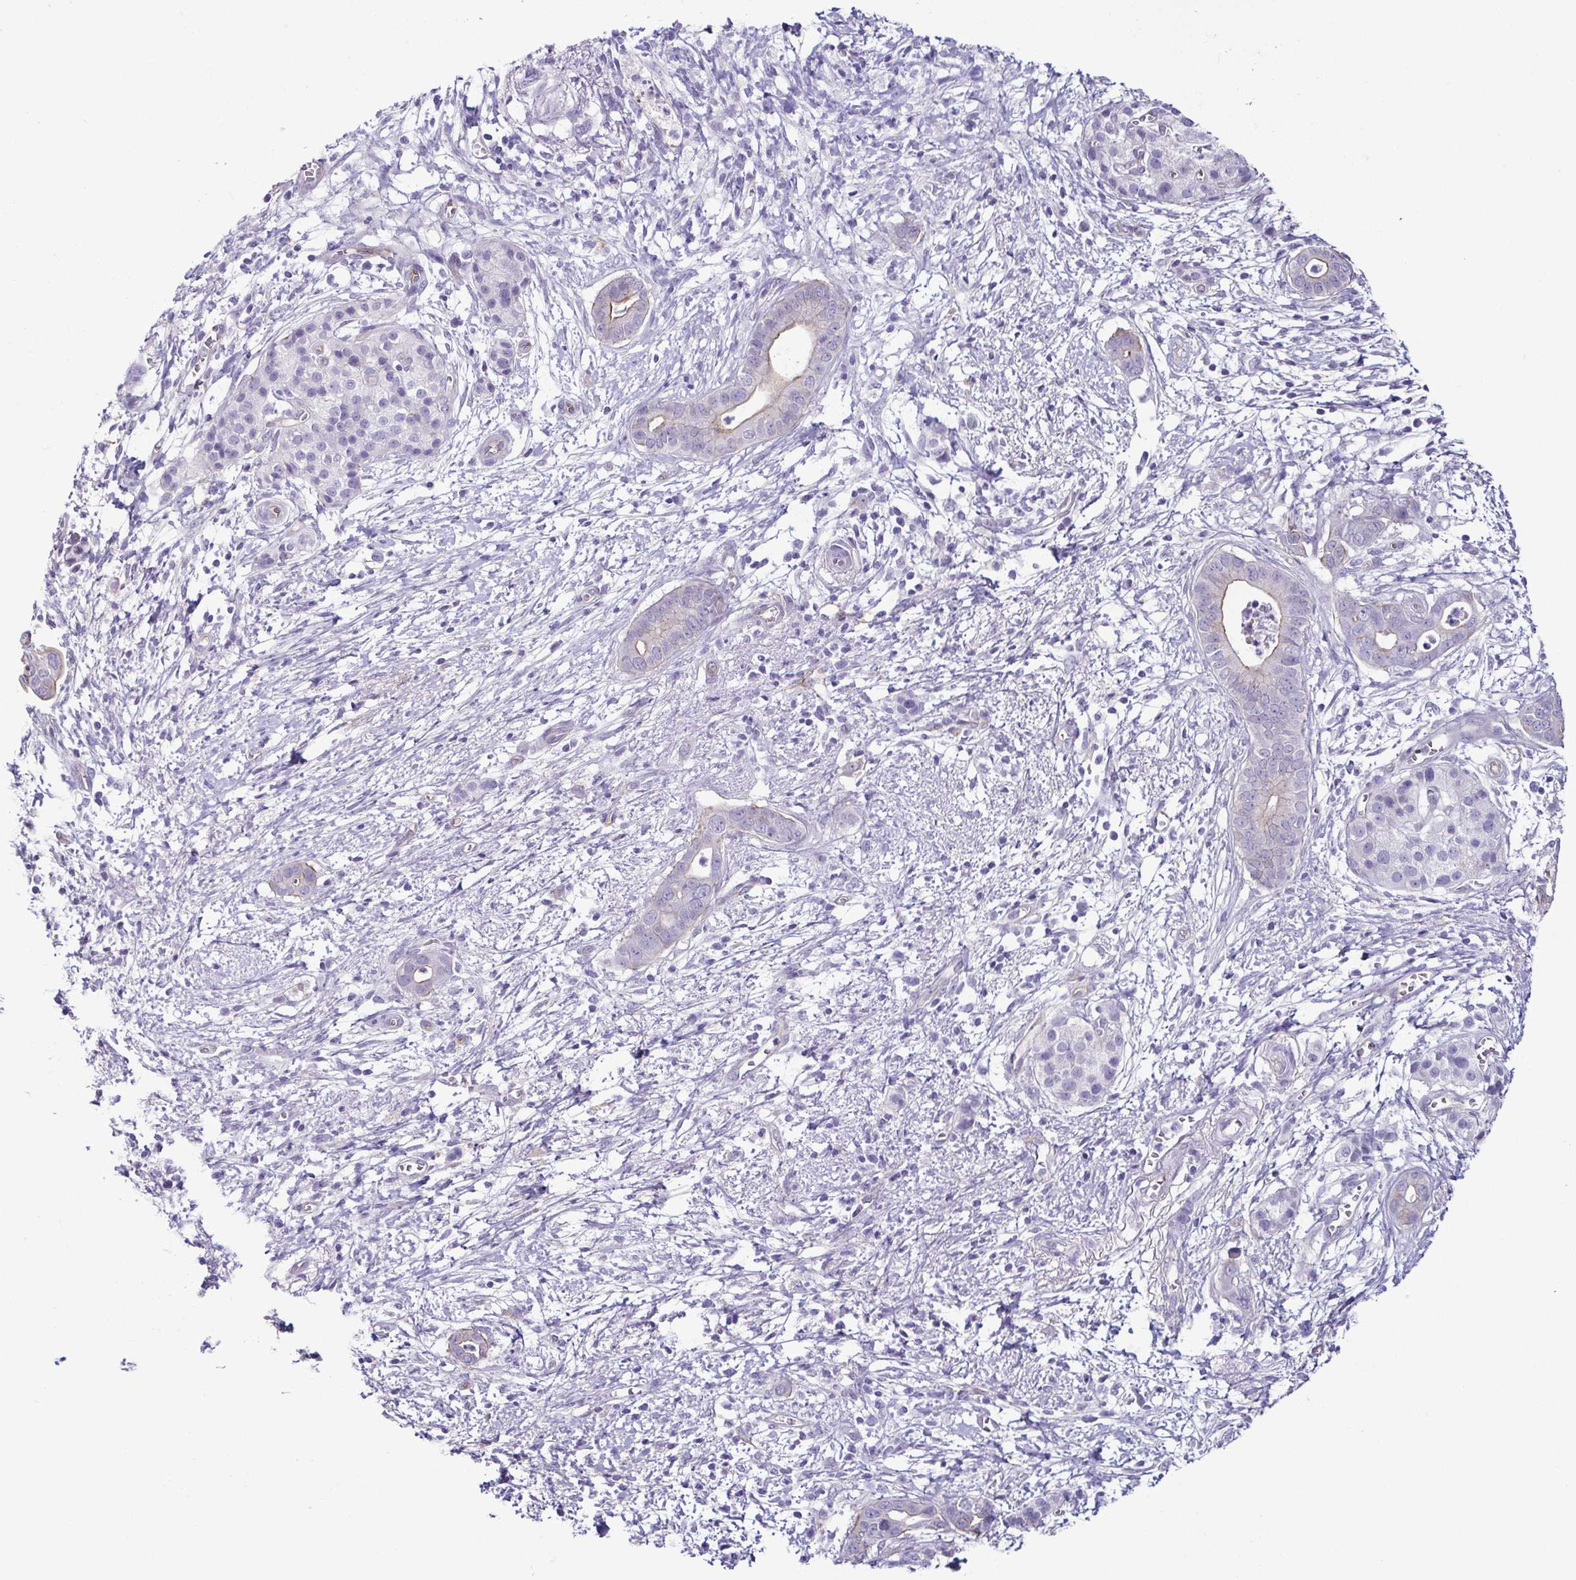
{"staining": {"intensity": "weak", "quantity": "<25%", "location": "cytoplasmic/membranous"}, "tissue": "pancreatic cancer", "cell_type": "Tumor cells", "image_type": "cancer", "snomed": [{"axis": "morphology", "description": "Adenocarcinoma, NOS"}, {"axis": "topography", "description": "Pancreas"}], "caption": "The IHC histopathology image has no significant positivity in tumor cells of pancreatic cancer tissue.", "gene": "CASP14", "patient": {"sex": "male", "age": 61}}